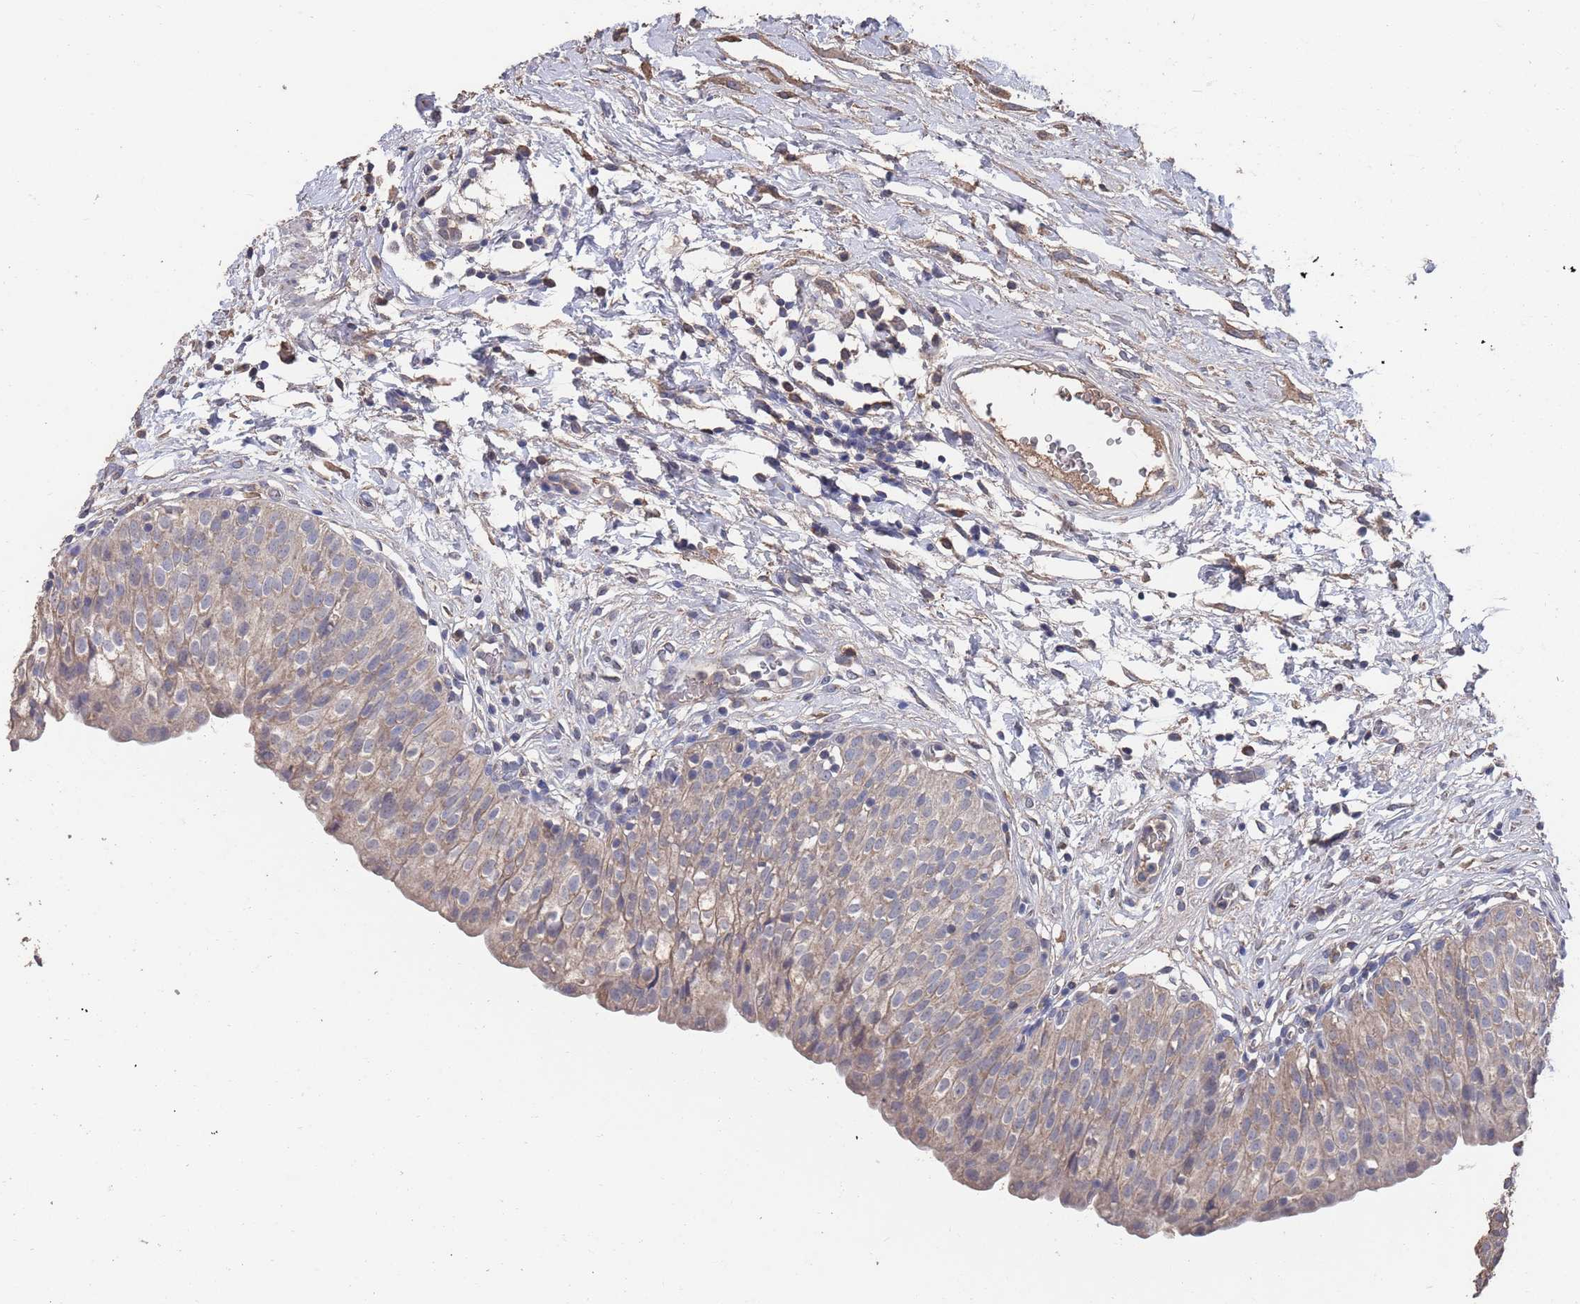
{"staining": {"intensity": "weak", "quantity": ">75%", "location": "cytoplasmic/membranous"}, "tissue": "urinary bladder", "cell_type": "Urothelial cells", "image_type": "normal", "snomed": [{"axis": "morphology", "description": "Normal tissue, NOS"}, {"axis": "topography", "description": "Urinary bladder"}], "caption": "Urinary bladder stained with IHC exhibits weak cytoplasmic/membranous staining in approximately >75% of urothelial cells. Ihc stains the protein of interest in brown and the nuclei are stained blue.", "gene": "BTBD18", "patient": {"sex": "male", "age": 55}}